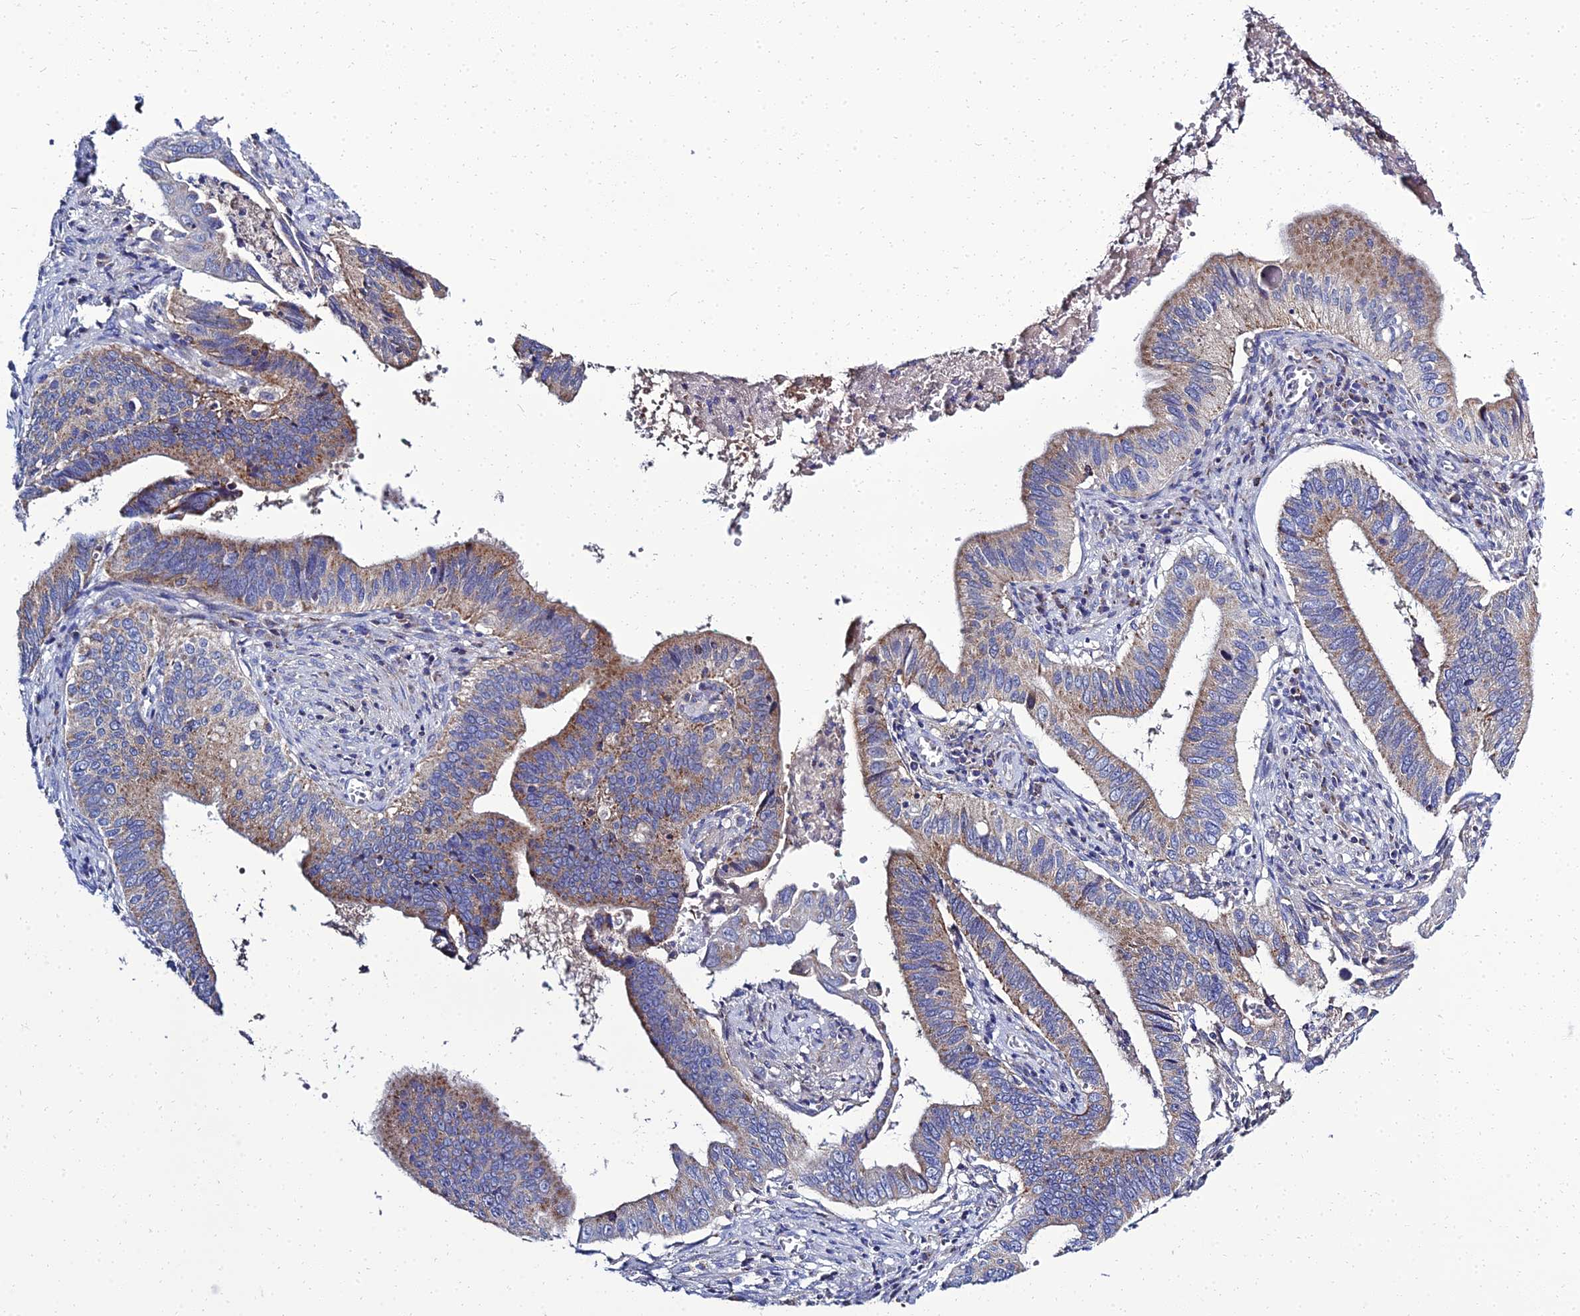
{"staining": {"intensity": "moderate", "quantity": "25%-75%", "location": "cytoplasmic/membranous"}, "tissue": "cervical cancer", "cell_type": "Tumor cells", "image_type": "cancer", "snomed": [{"axis": "morphology", "description": "Adenocarcinoma, NOS"}, {"axis": "topography", "description": "Cervix"}], "caption": "A micrograph of cervical cancer (adenocarcinoma) stained for a protein reveals moderate cytoplasmic/membranous brown staining in tumor cells. (Brightfield microscopy of DAB IHC at high magnification).", "gene": "NPY", "patient": {"sex": "female", "age": 42}}